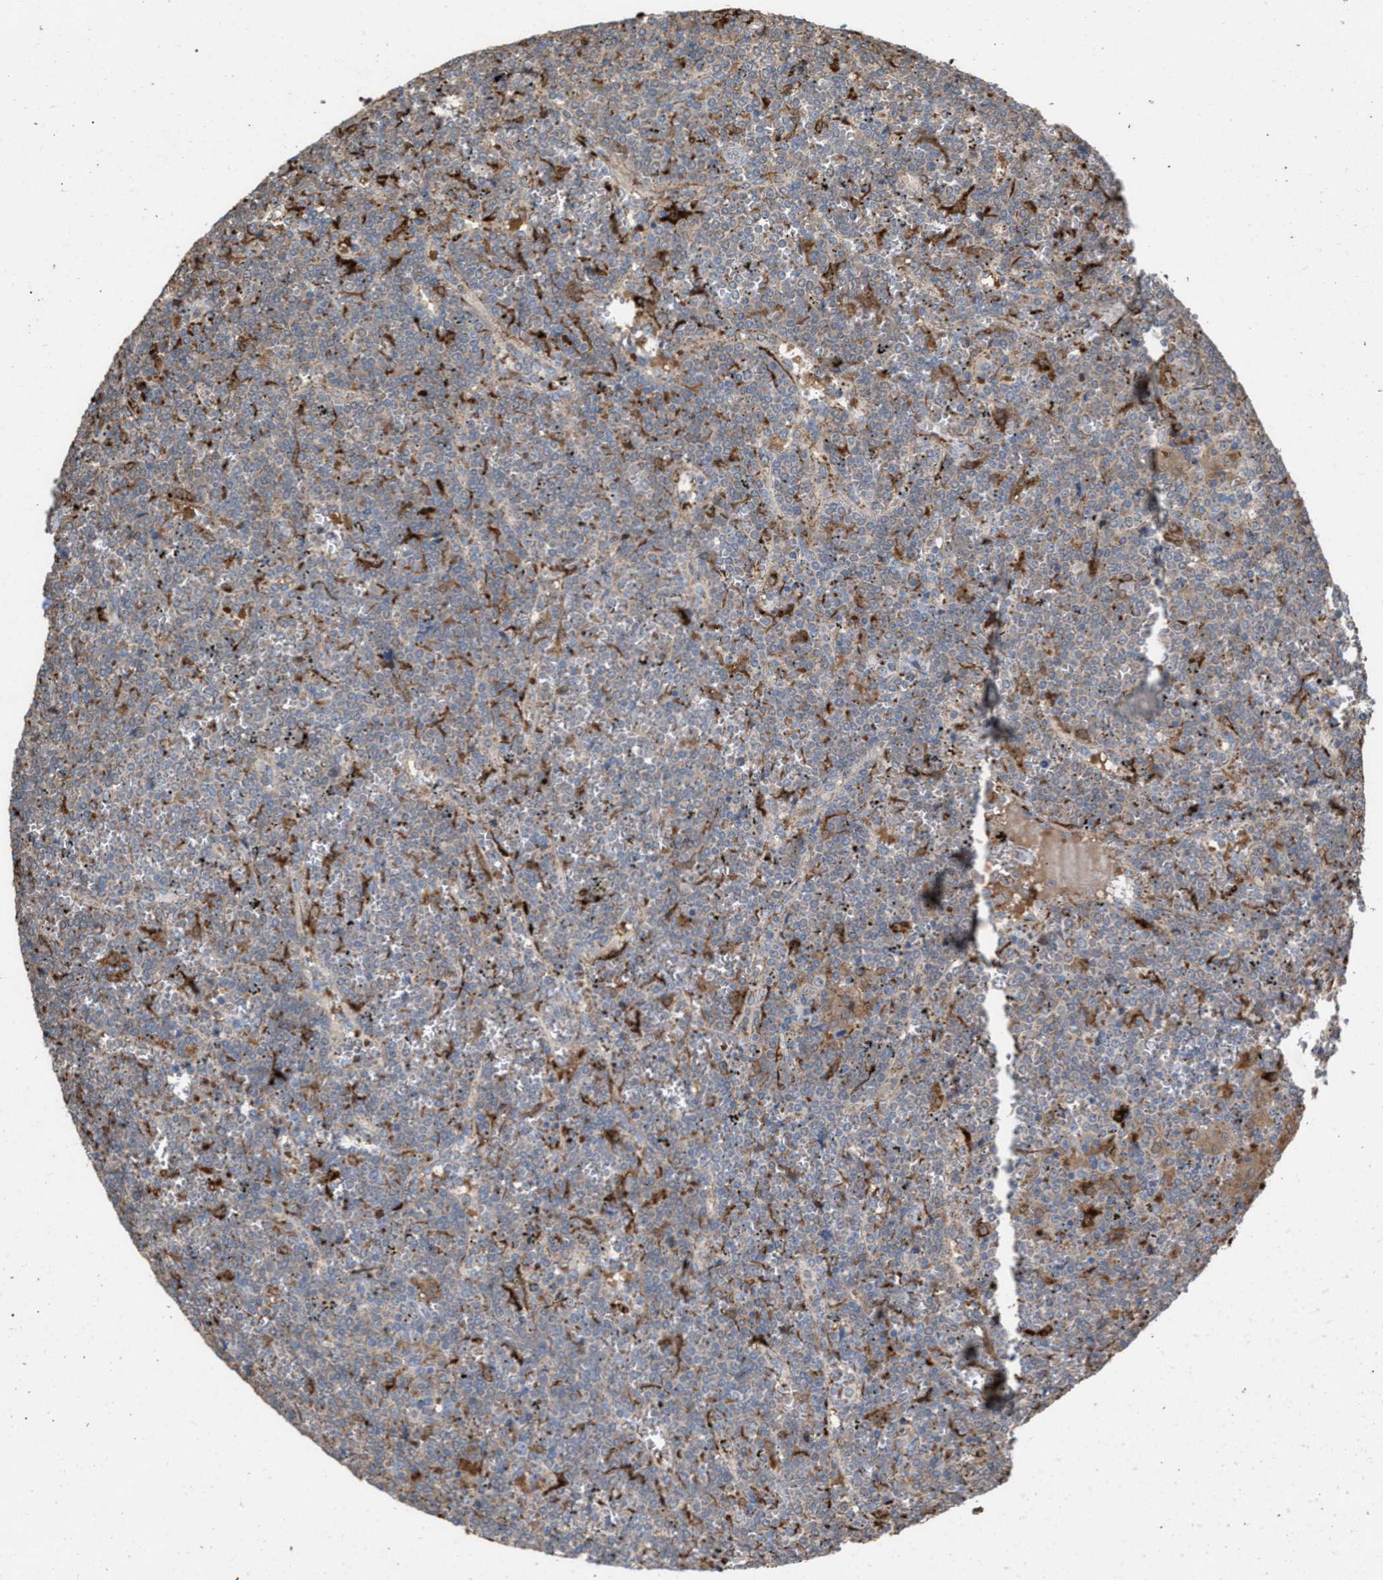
{"staining": {"intensity": "weak", "quantity": "<25%", "location": "cytoplasmic/membranous"}, "tissue": "lymphoma", "cell_type": "Tumor cells", "image_type": "cancer", "snomed": [{"axis": "morphology", "description": "Malignant lymphoma, non-Hodgkin's type, Low grade"}, {"axis": "topography", "description": "Spleen"}], "caption": "Protein analysis of lymphoma demonstrates no significant positivity in tumor cells.", "gene": "ELMO3", "patient": {"sex": "female", "age": 19}}